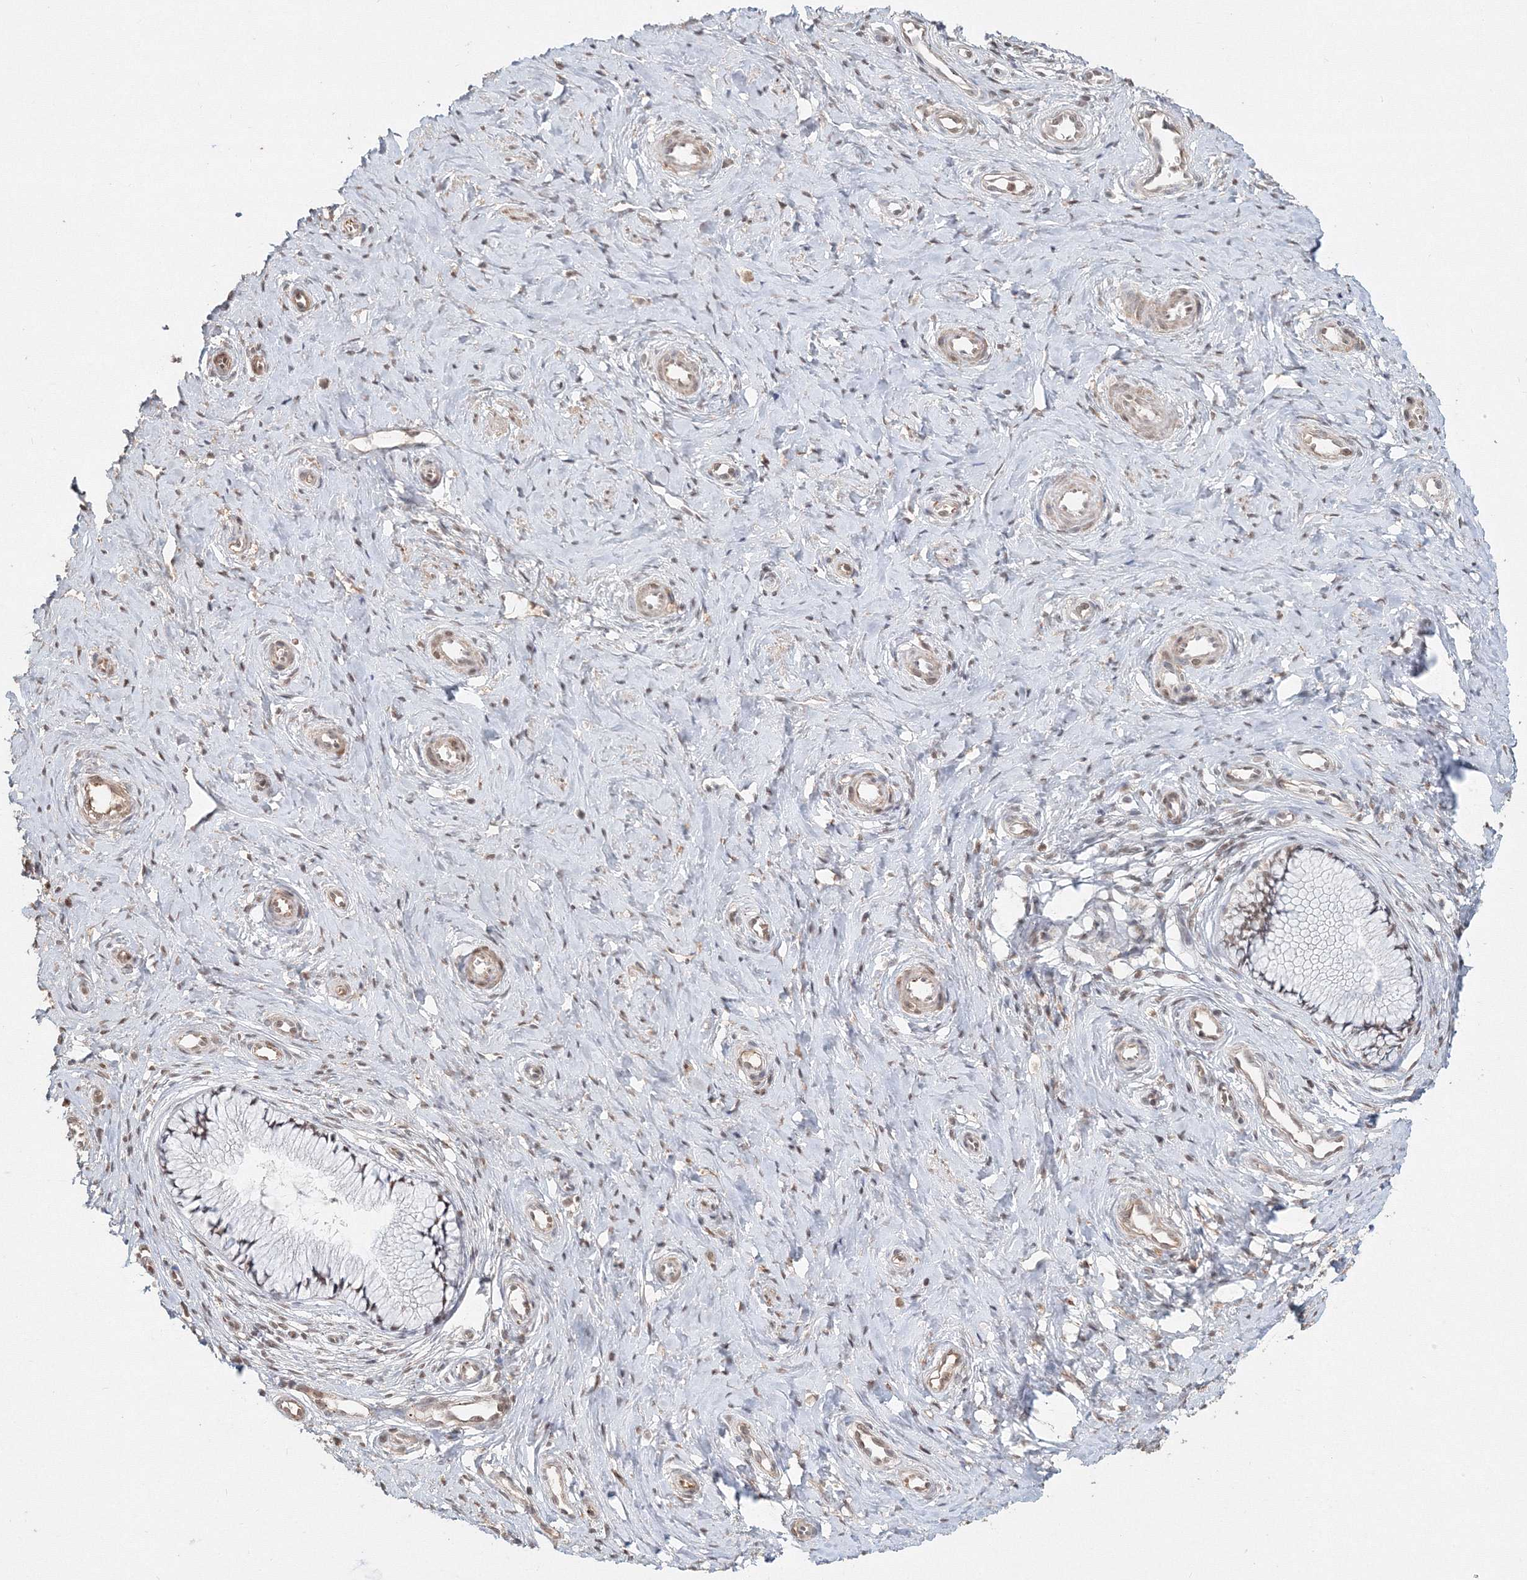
{"staining": {"intensity": "negative", "quantity": "none", "location": "none"}, "tissue": "cervix", "cell_type": "Glandular cells", "image_type": "normal", "snomed": [{"axis": "morphology", "description": "Normal tissue, NOS"}, {"axis": "topography", "description": "Cervix"}], "caption": "High magnification brightfield microscopy of unremarkable cervix stained with DAB (3,3'-diaminobenzidine) (brown) and counterstained with hematoxylin (blue): glandular cells show no significant expression.", "gene": "IWS1", "patient": {"sex": "female", "age": 36}}